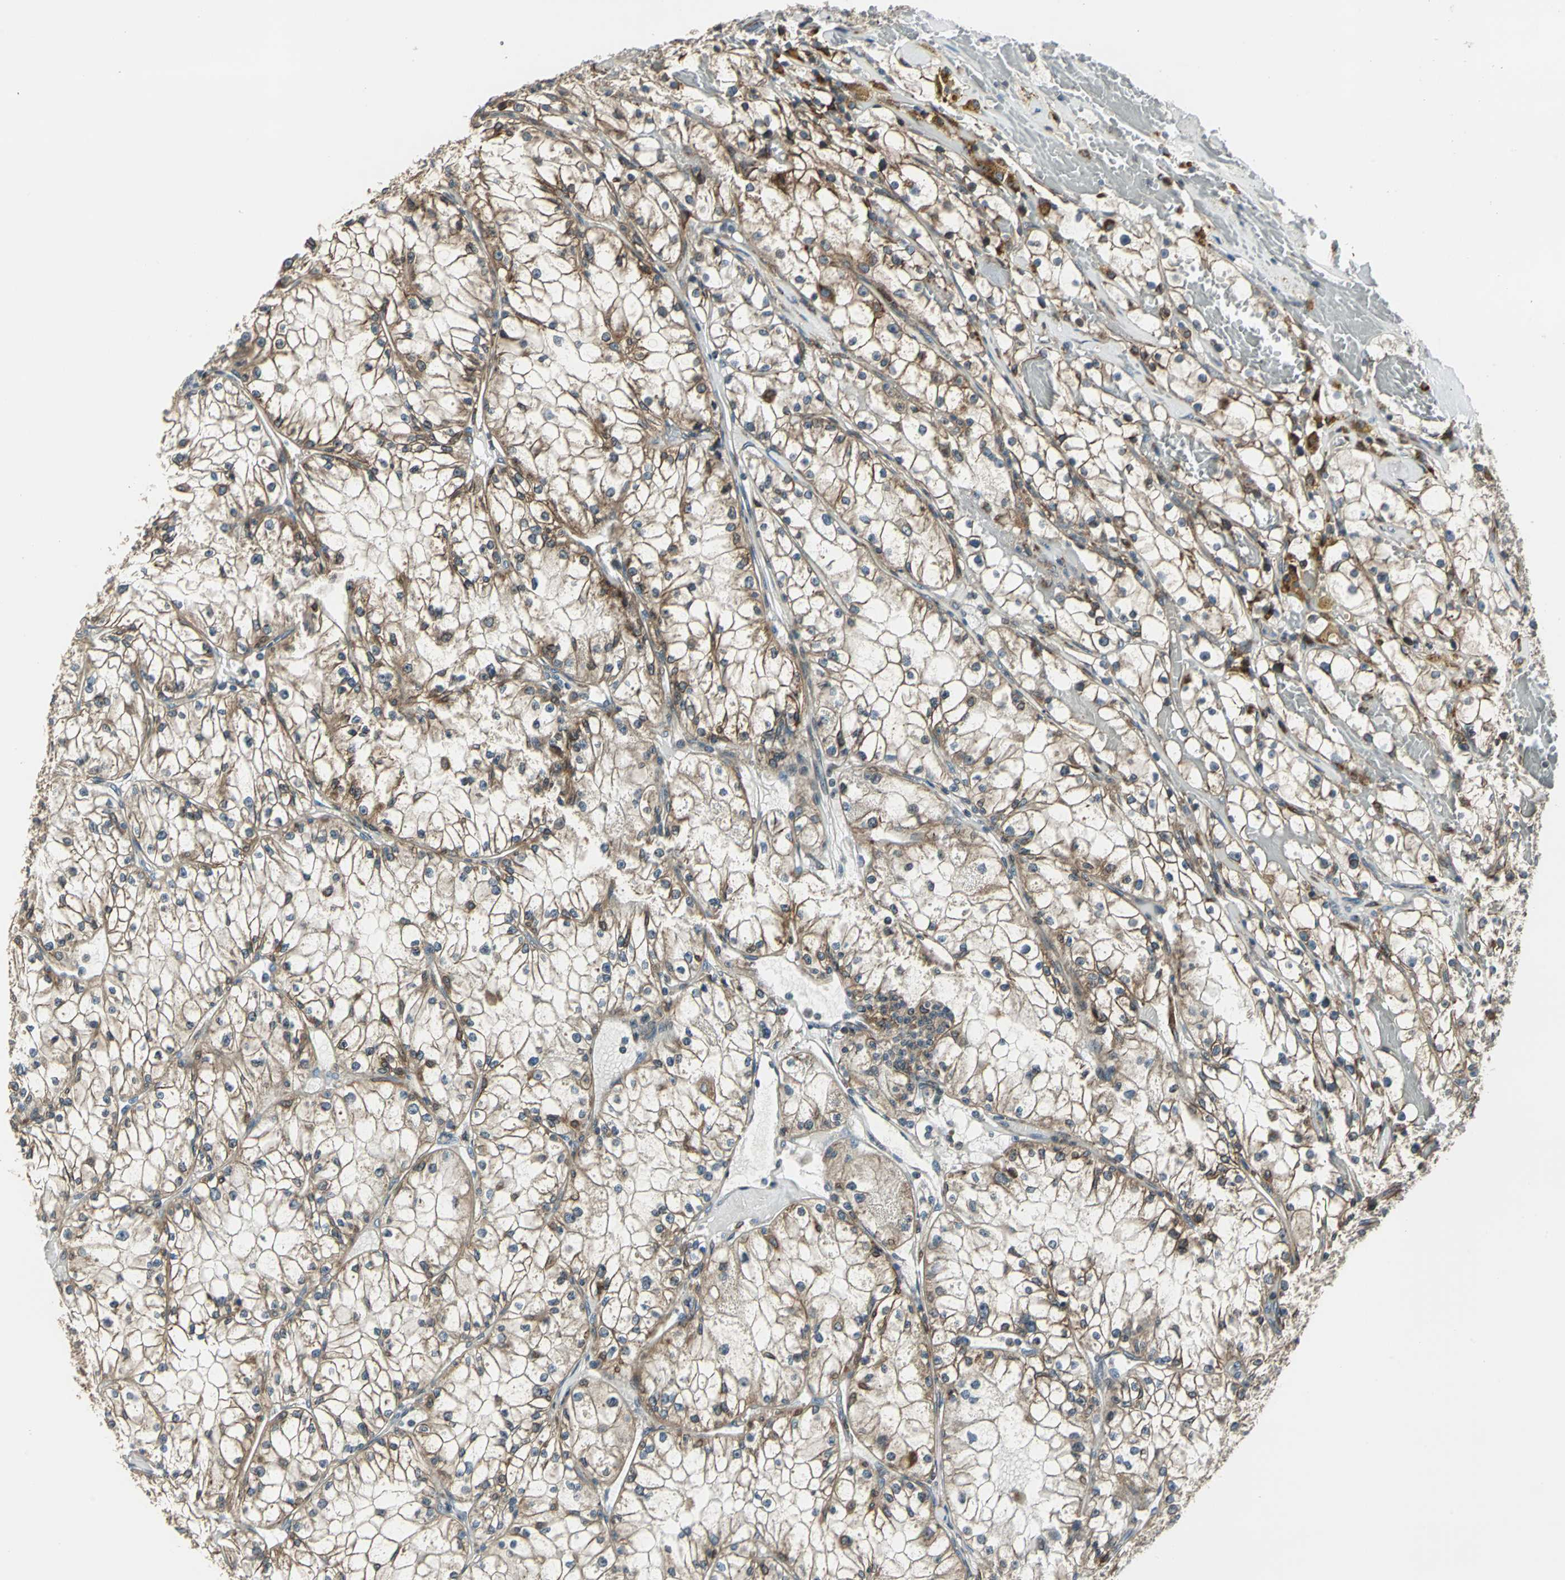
{"staining": {"intensity": "moderate", "quantity": ">75%", "location": "cytoplasmic/membranous"}, "tissue": "renal cancer", "cell_type": "Tumor cells", "image_type": "cancer", "snomed": [{"axis": "morphology", "description": "Adenocarcinoma, NOS"}, {"axis": "topography", "description": "Kidney"}], "caption": "Immunohistochemistry histopathology image of neoplastic tissue: human adenocarcinoma (renal) stained using immunohistochemistry (IHC) shows medium levels of moderate protein expression localized specifically in the cytoplasmic/membranous of tumor cells, appearing as a cytoplasmic/membranous brown color.", "gene": "HTATIP2", "patient": {"sex": "male", "age": 56}}